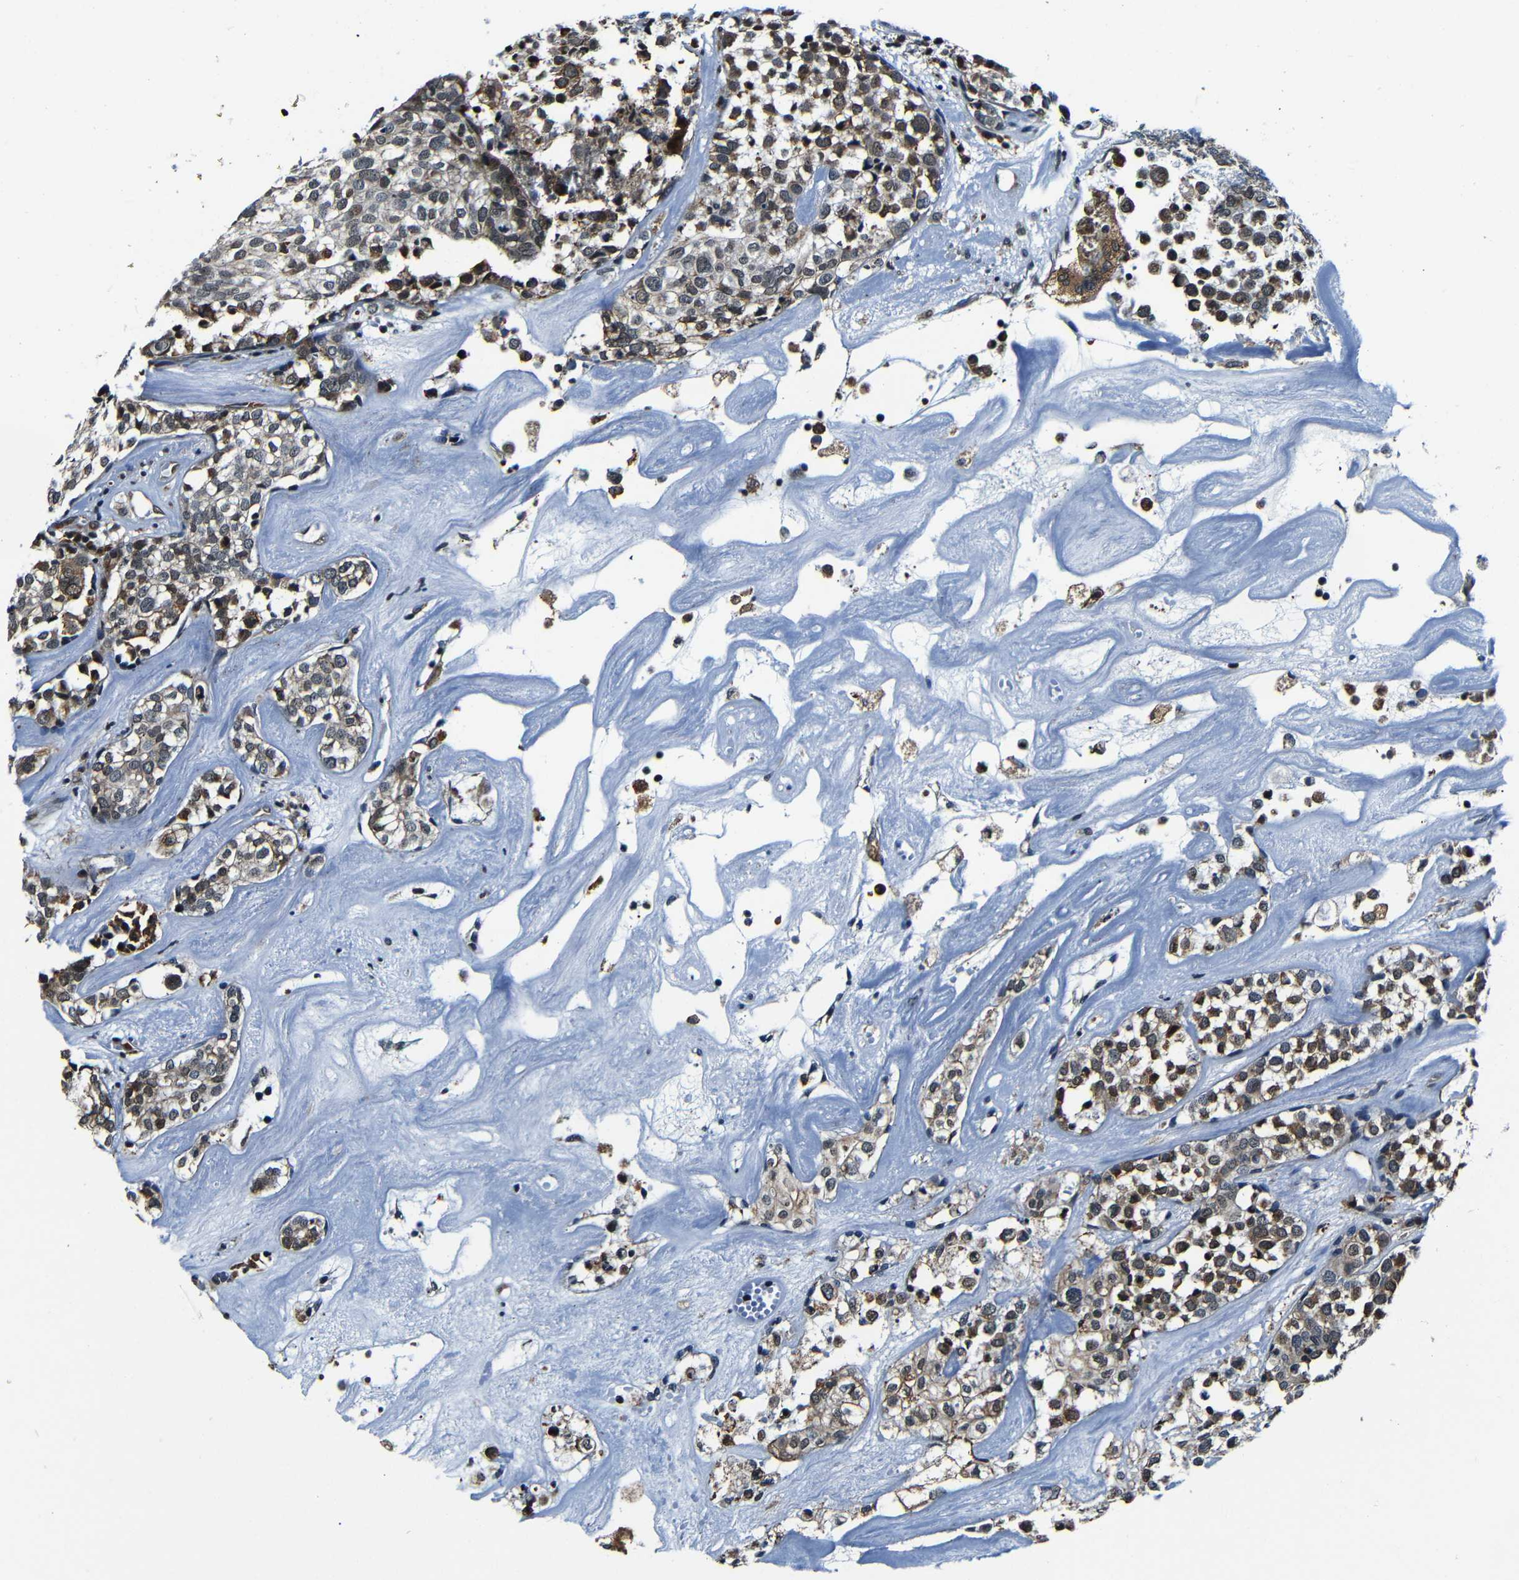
{"staining": {"intensity": "moderate", "quantity": ">75%", "location": "cytoplasmic/membranous,nuclear"}, "tissue": "head and neck cancer", "cell_type": "Tumor cells", "image_type": "cancer", "snomed": [{"axis": "morphology", "description": "Adenocarcinoma, NOS"}, {"axis": "topography", "description": "Salivary gland"}, {"axis": "topography", "description": "Head-Neck"}], "caption": "This is an image of immunohistochemistry (IHC) staining of head and neck cancer, which shows moderate expression in the cytoplasmic/membranous and nuclear of tumor cells.", "gene": "NCBP3", "patient": {"sex": "female", "age": 65}}